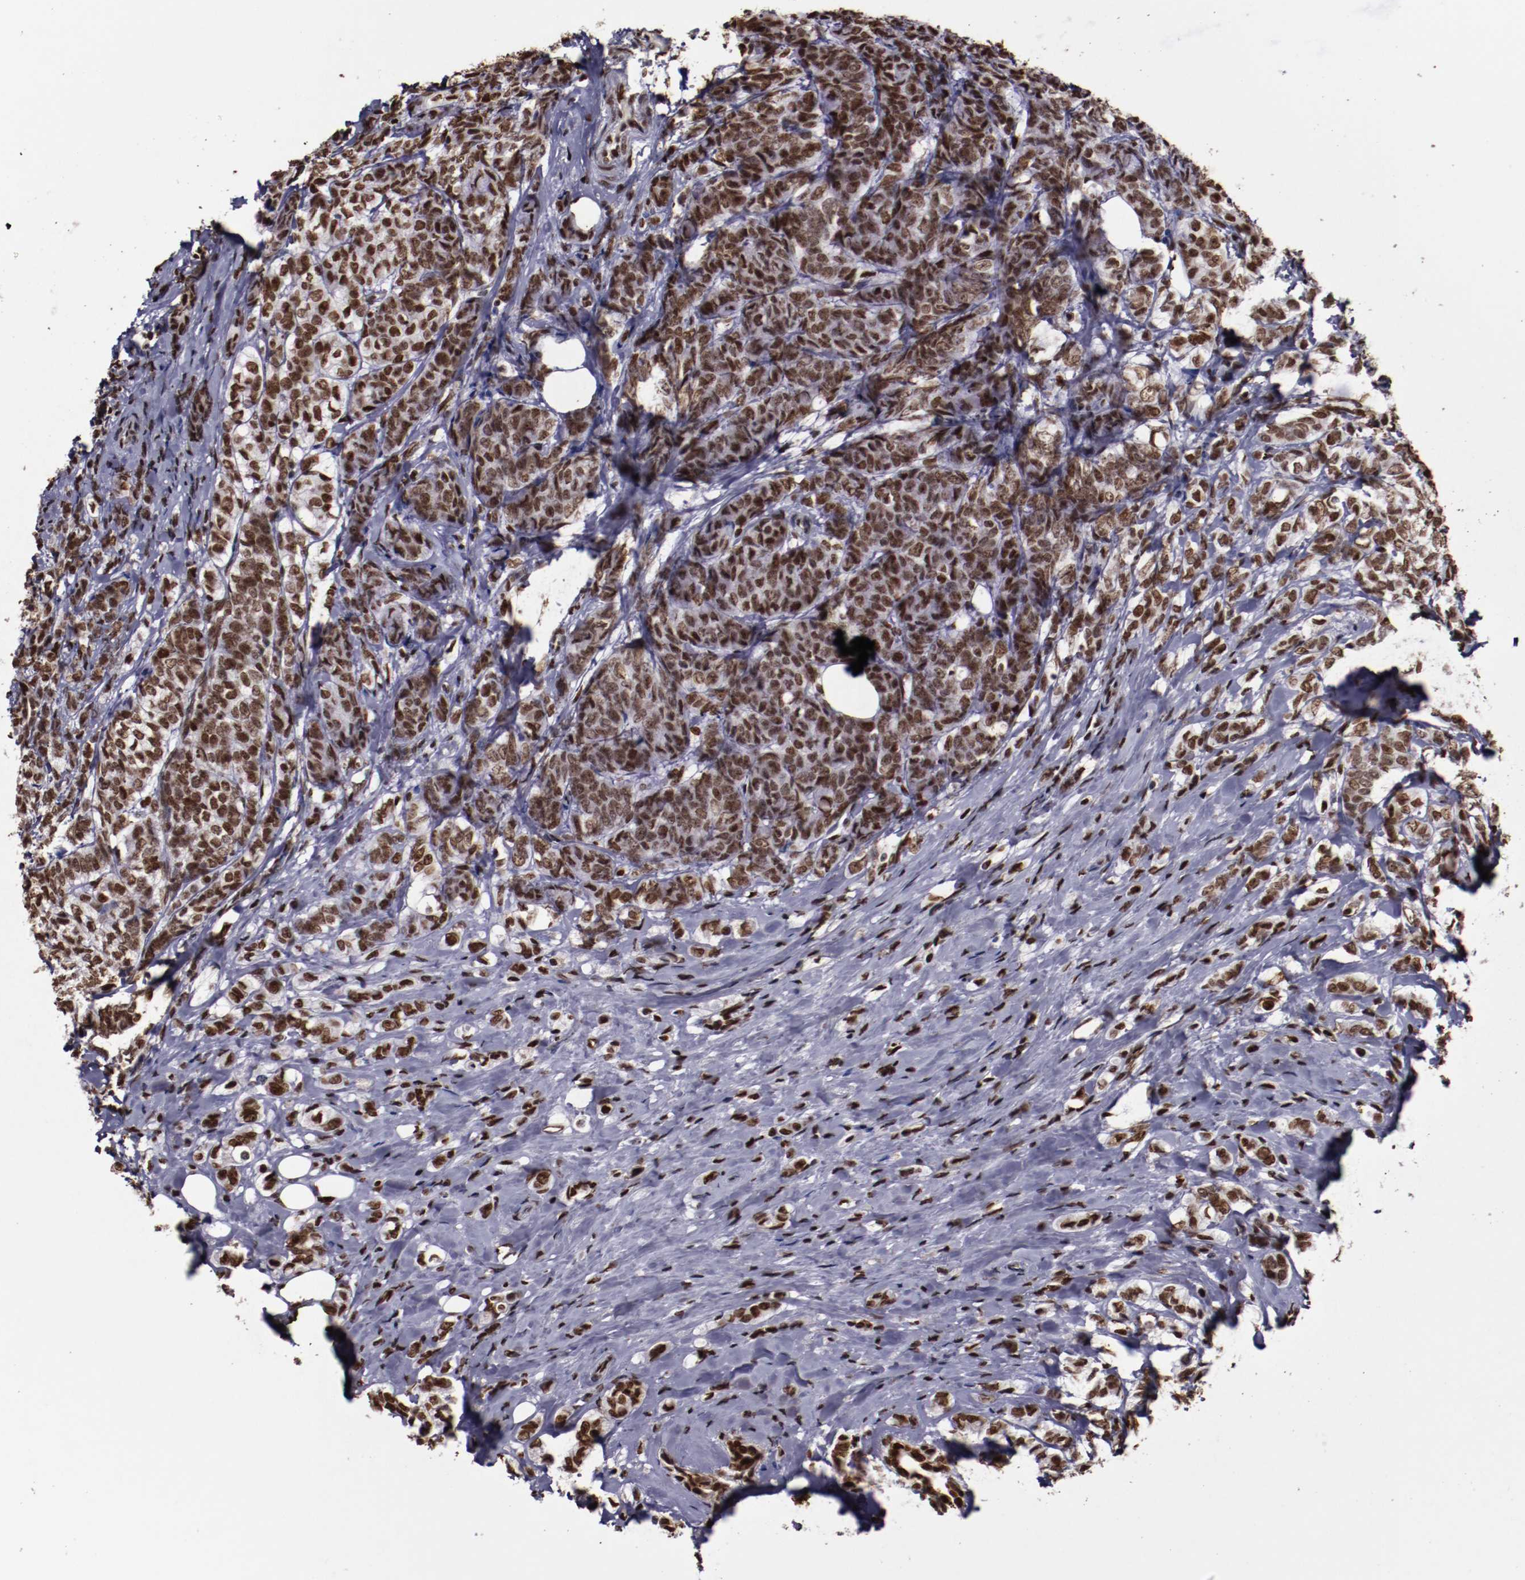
{"staining": {"intensity": "moderate", "quantity": ">75%", "location": "nuclear"}, "tissue": "breast cancer", "cell_type": "Tumor cells", "image_type": "cancer", "snomed": [{"axis": "morphology", "description": "Lobular carcinoma"}, {"axis": "topography", "description": "Breast"}], "caption": "IHC (DAB (3,3'-diaminobenzidine)) staining of lobular carcinoma (breast) displays moderate nuclear protein positivity in about >75% of tumor cells. (Stains: DAB (3,3'-diaminobenzidine) in brown, nuclei in blue, Microscopy: brightfield microscopy at high magnification).", "gene": "APEX1", "patient": {"sex": "female", "age": 60}}